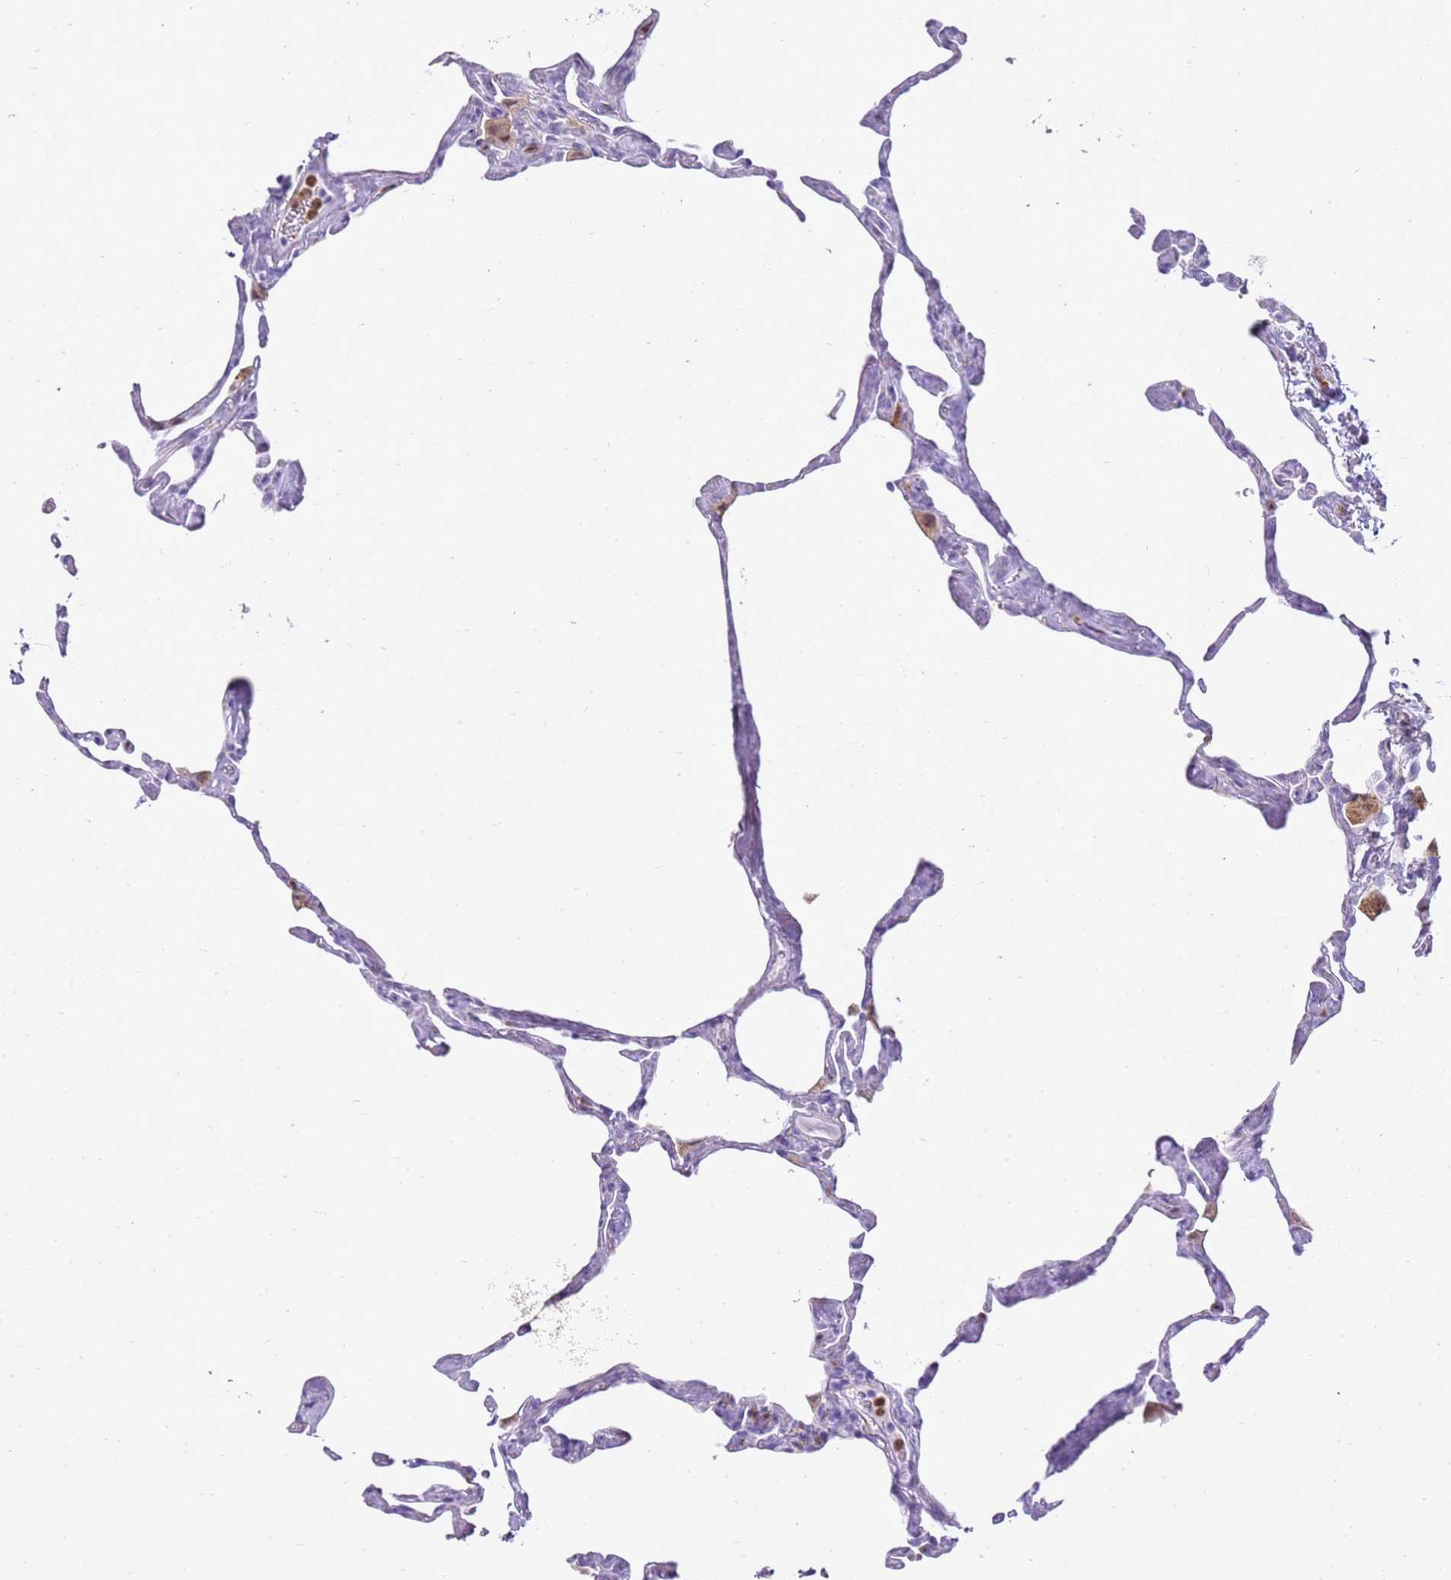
{"staining": {"intensity": "negative", "quantity": "none", "location": "none"}, "tissue": "lung", "cell_type": "Alveolar cells", "image_type": "normal", "snomed": [{"axis": "morphology", "description": "Normal tissue, NOS"}, {"axis": "topography", "description": "Lung"}], "caption": "This is a photomicrograph of immunohistochemistry staining of unremarkable lung, which shows no staining in alveolar cells. (DAB (3,3'-diaminobenzidine) IHC visualized using brightfield microscopy, high magnification).", "gene": "CSTA", "patient": {"sex": "male", "age": 65}}